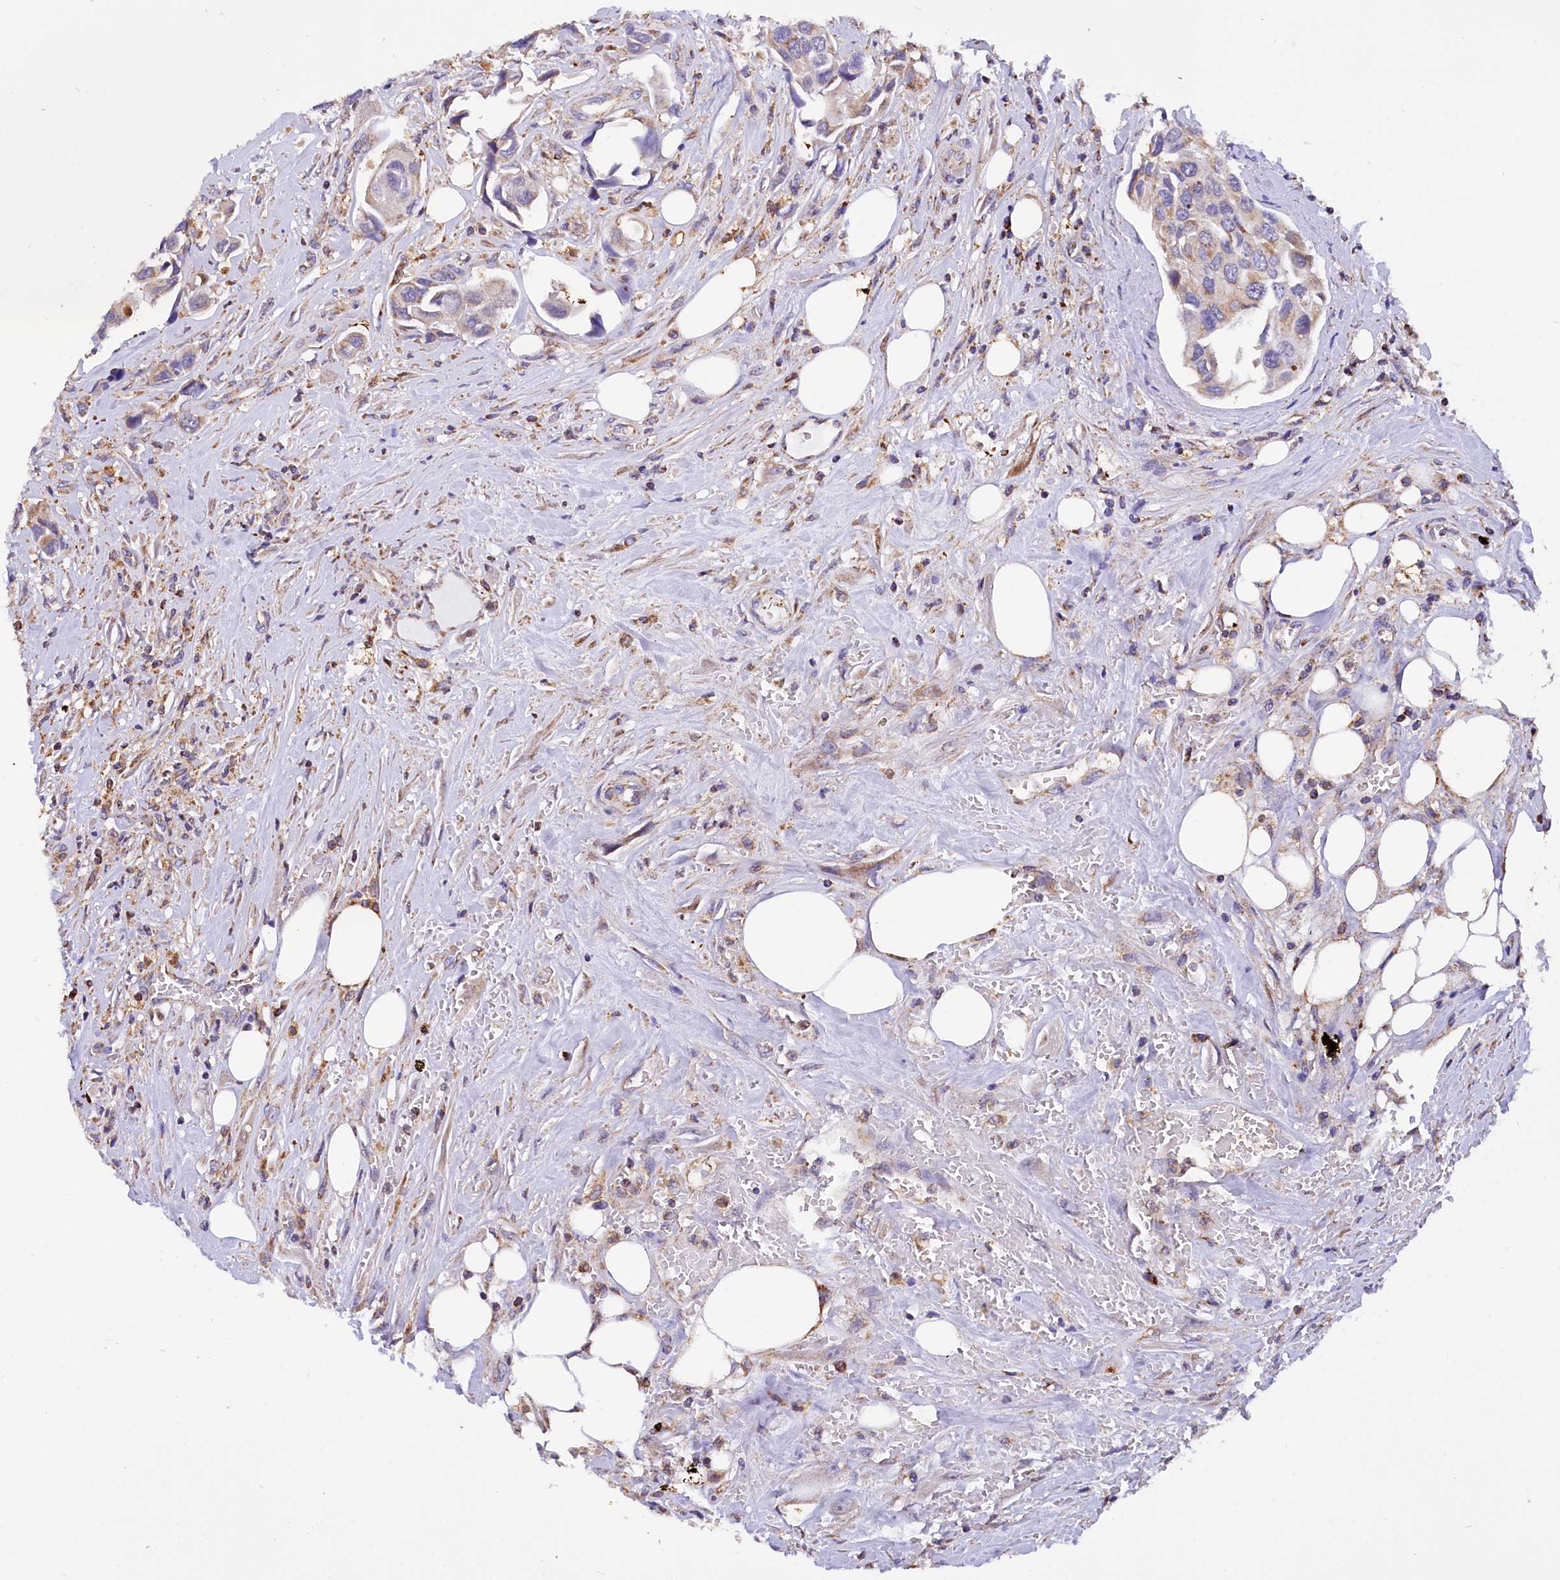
{"staining": {"intensity": "weak", "quantity": "25%-75%", "location": "cytoplasmic/membranous"}, "tissue": "urothelial cancer", "cell_type": "Tumor cells", "image_type": "cancer", "snomed": [{"axis": "morphology", "description": "Urothelial carcinoma, High grade"}, {"axis": "topography", "description": "Urinary bladder"}], "caption": "Protein expression analysis of human urothelial cancer reveals weak cytoplasmic/membranous positivity in about 25%-75% of tumor cells.", "gene": "TASOR2", "patient": {"sex": "male", "age": 74}}